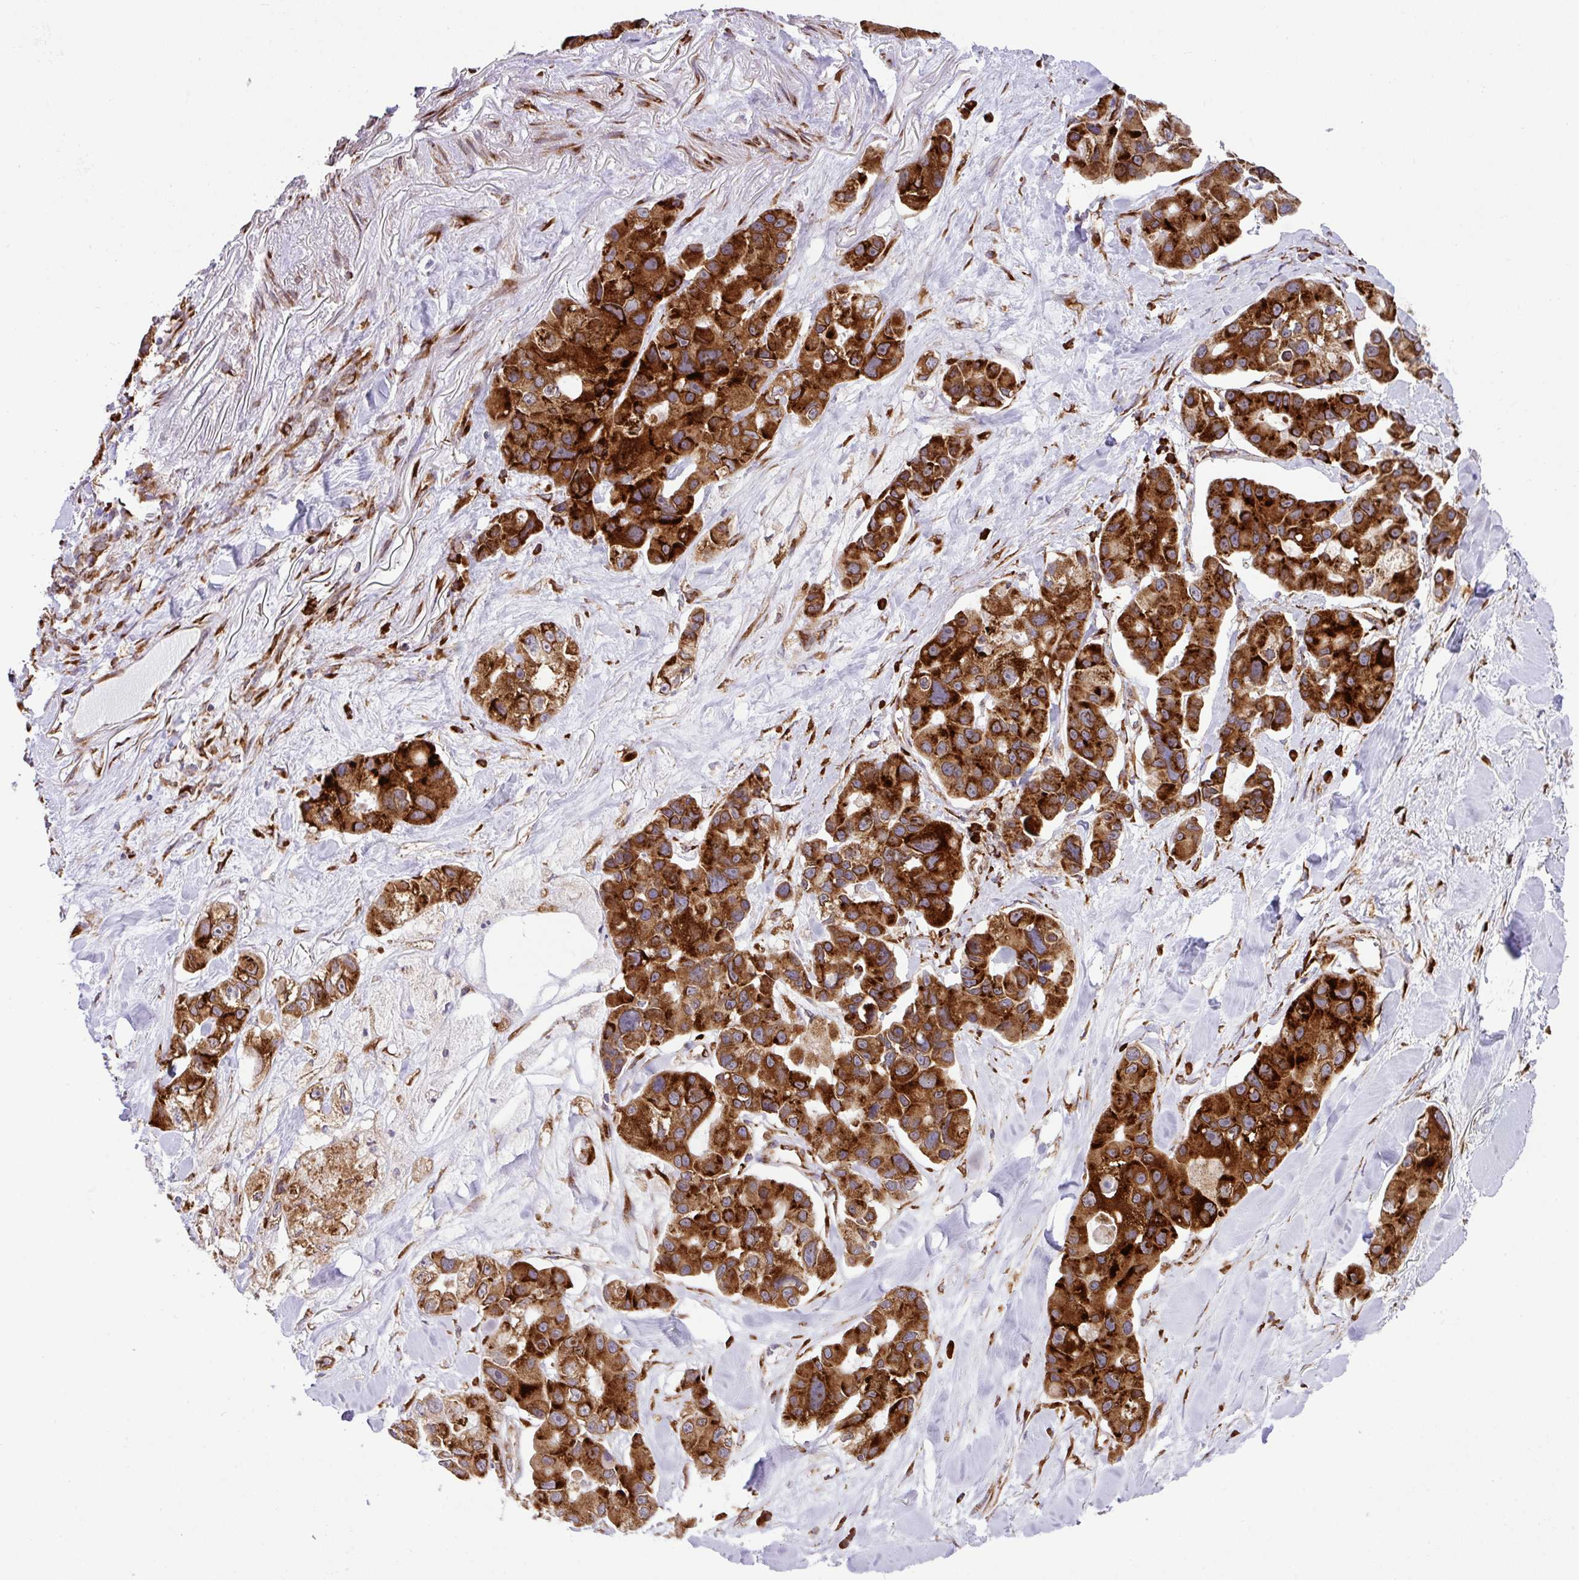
{"staining": {"intensity": "strong", "quantity": ">75%", "location": "cytoplasmic/membranous"}, "tissue": "lung cancer", "cell_type": "Tumor cells", "image_type": "cancer", "snomed": [{"axis": "morphology", "description": "Adenocarcinoma, NOS"}, {"axis": "topography", "description": "Lung"}], "caption": "This image displays immunohistochemistry (IHC) staining of adenocarcinoma (lung), with high strong cytoplasmic/membranous expression in approximately >75% of tumor cells.", "gene": "SLC39A7", "patient": {"sex": "female", "age": 54}}